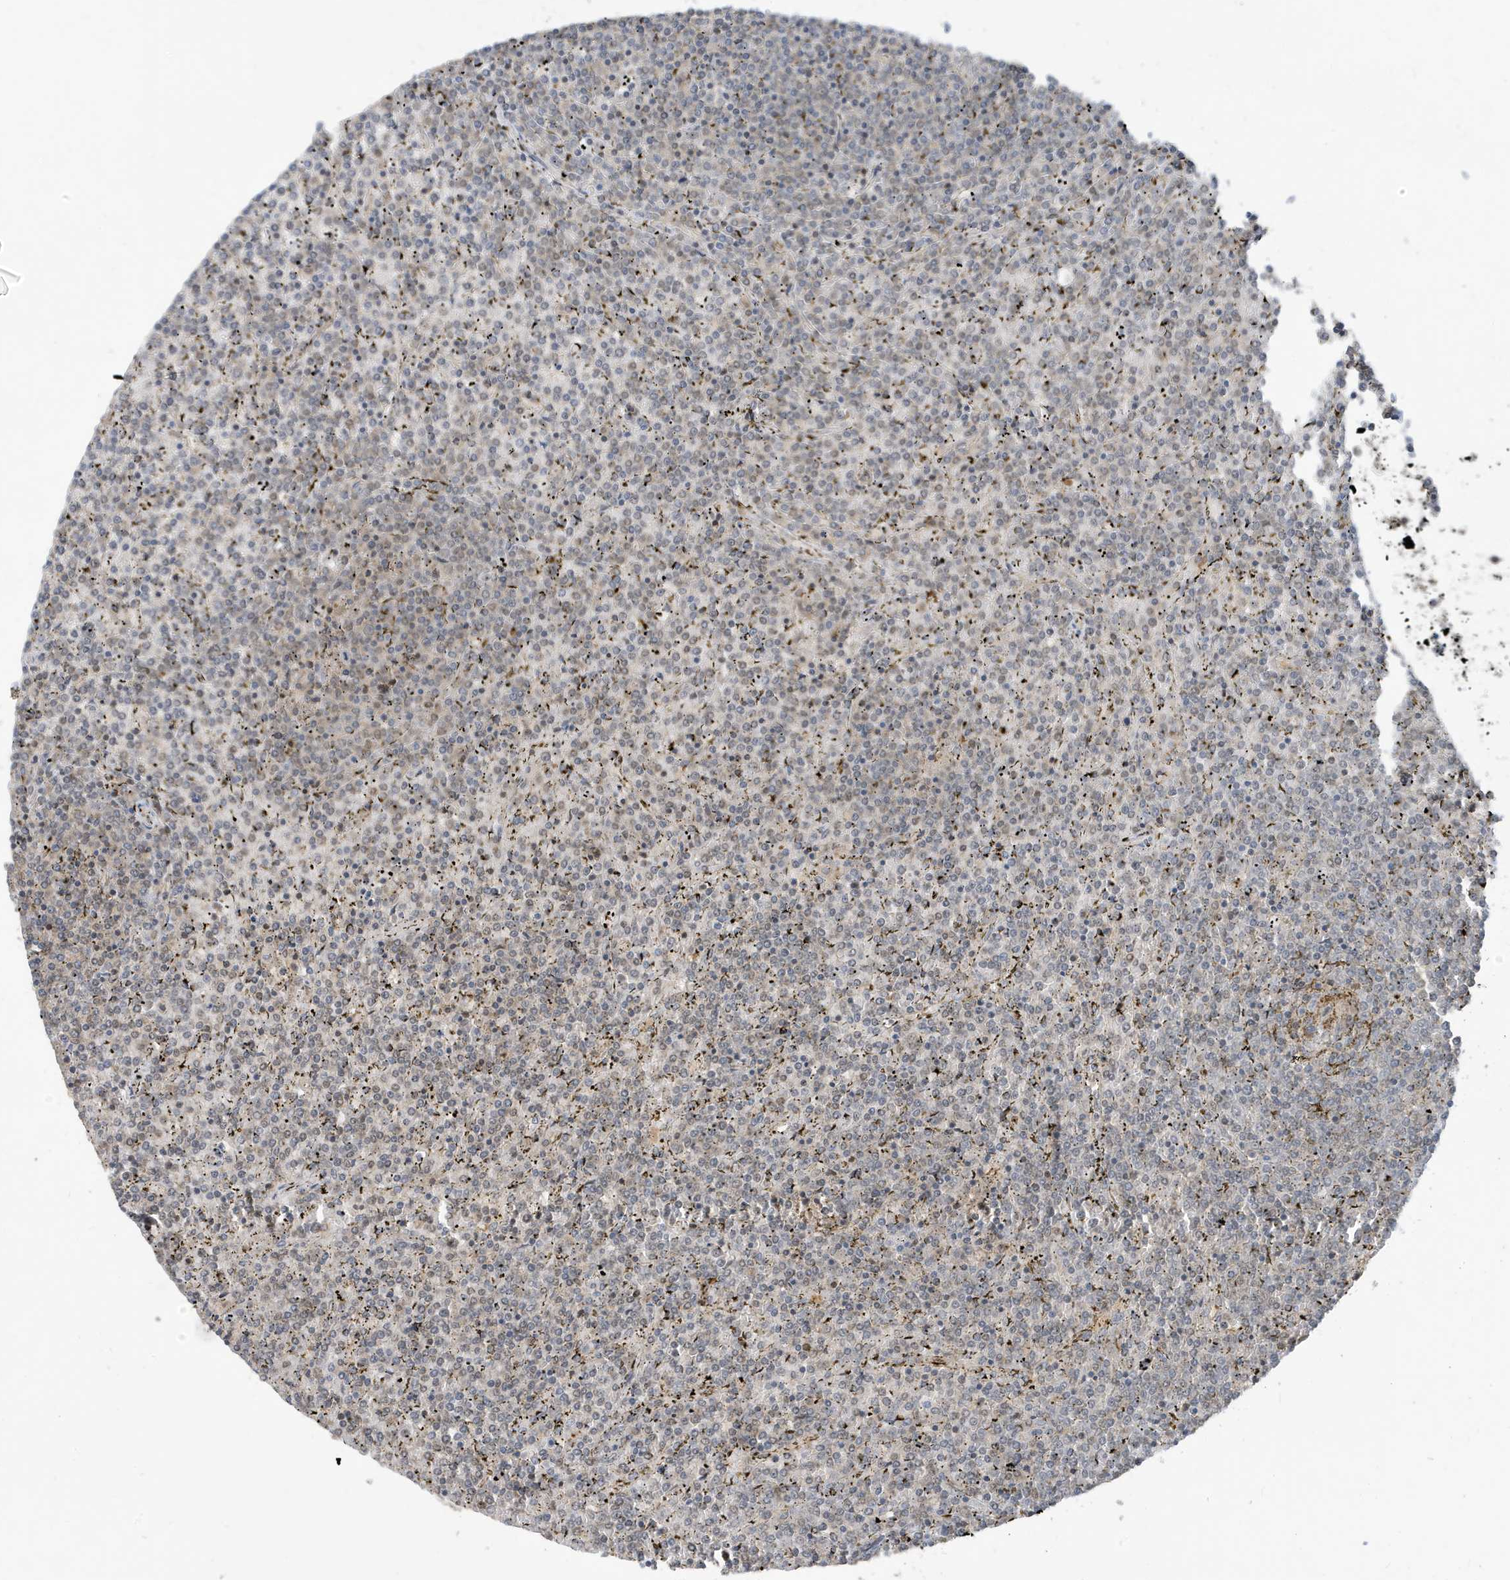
{"staining": {"intensity": "negative", "quantity": "none", "location": "none"}, "tissue": "lymphoma", "cell_type": "Tumor cells", "image_type": "cancer", "snomed": [{"axis": "morphology", "description": "Malignant lymphoma, non-Hodgkin's type, Low grade"}, {"axis": "topography", "description": "Spleen"}], "caption": "DAB immunohistochemical staining of human lymphoma exhibits no significant positivity in tumor cells. (DAB (3,3'-diaminobenzidine) immunohistochemistry with hematoxylin counter stain).", "gene": "PRRT3", "patient": {"sex": "female", "age": 19}}